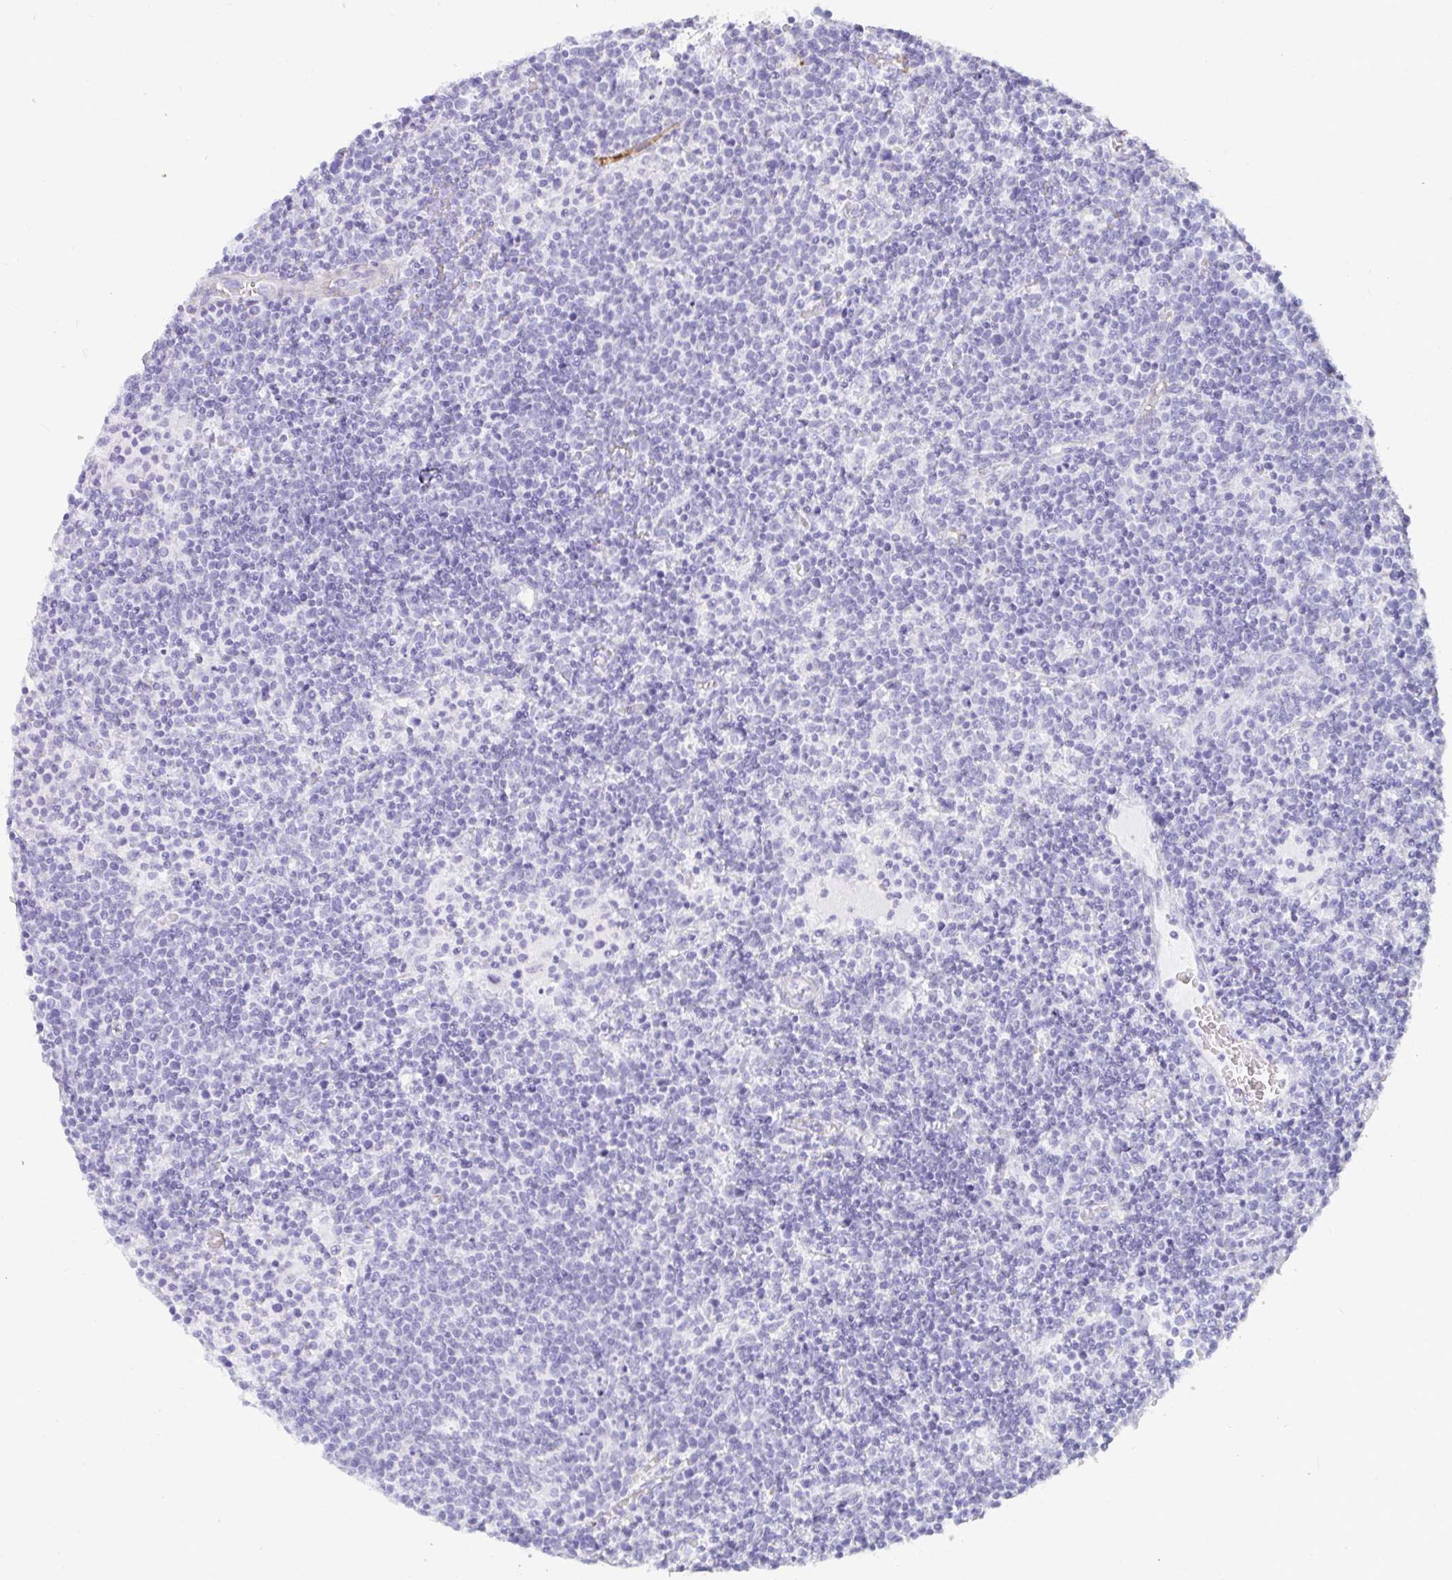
{"staining": {"intensity": "negative", "quantity": "none", "location": "none"}, "tissue": "lymphoma", "cell_type": "Tumor cells", "image_type": "cancer", "snomed": [{"axis": "morphology", "description": "Malignant lymphoma, non-Hodgkin's type, High grade"}, {"axis": "topography", "description": "Lymph node"}], "caption": "Immunohistochemistry (IHC) of human lymphoma shows no positivity in tumor cells. The staining is performed using DAB brown chromogen with nuclei counter-stained in using hematoxylin.", "gene": "PRND", "patient": {"sex": "male", "age": 61}}